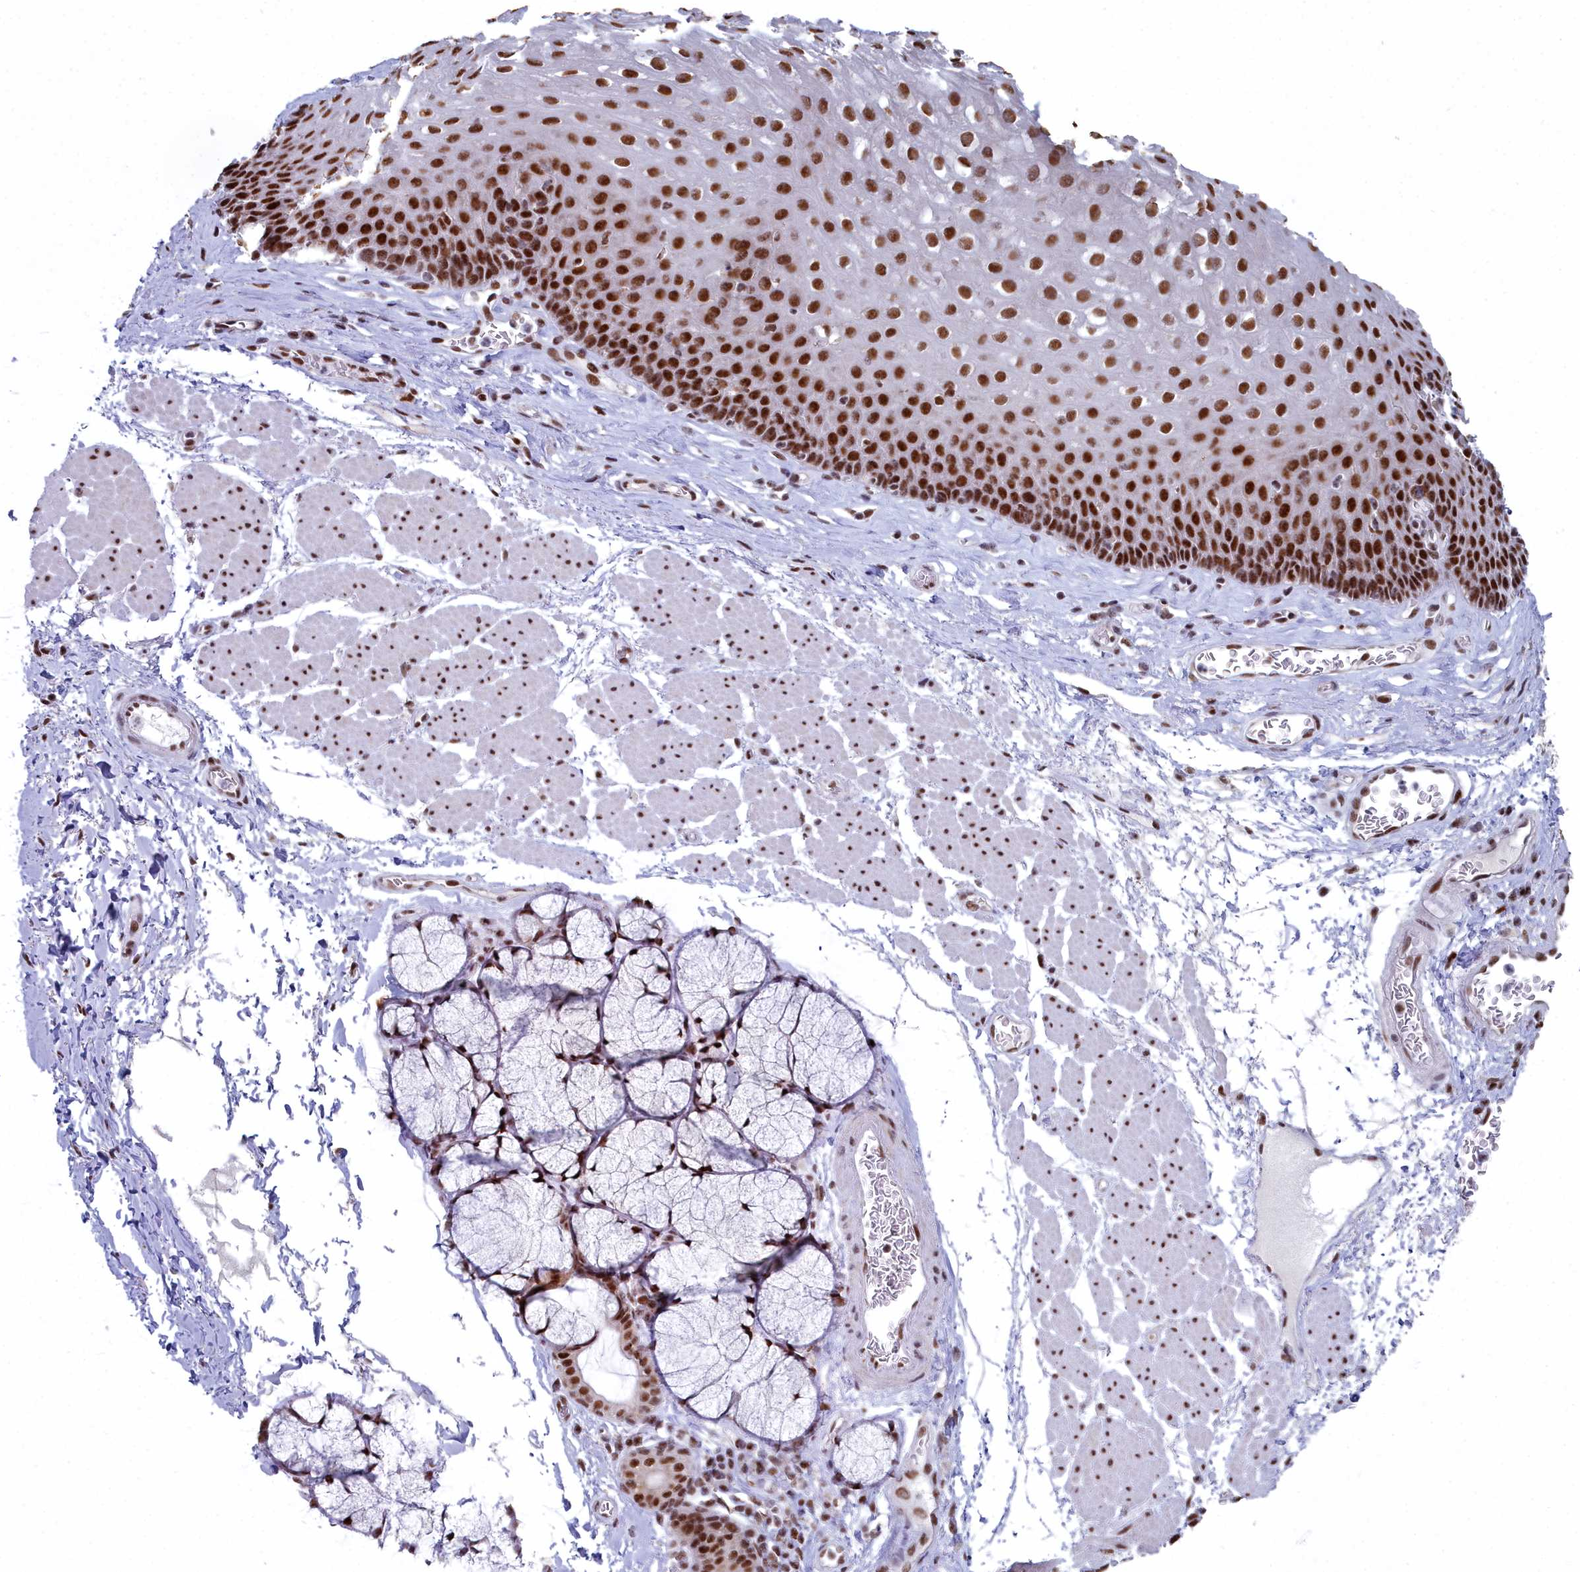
{"staining": {"intensity": "strong", "quantity": ">75%", "location": "nuclear"}, "tissue": "esophagus", "cell_type": "Squamous epithelial cells", "image_type": "normal", "snomed": [{"axis": "morphology", "description": "Normal tissue, NOS"}, {"axis": "topography", "description": "Esophagus"}], "caption": "High-power microscopy captured an IHC histopathology image of benign esophagus, revealing strong nuclear staining in about >75% of squamous epithelial cells. The staining was performed using DAB to visualize the protein expression in brown, while the nuclei were stained in blue with hematoxylin (Magnification: 20x).", "gene": "SF3B3", "patient": {"sex": "female", "age": 66}}